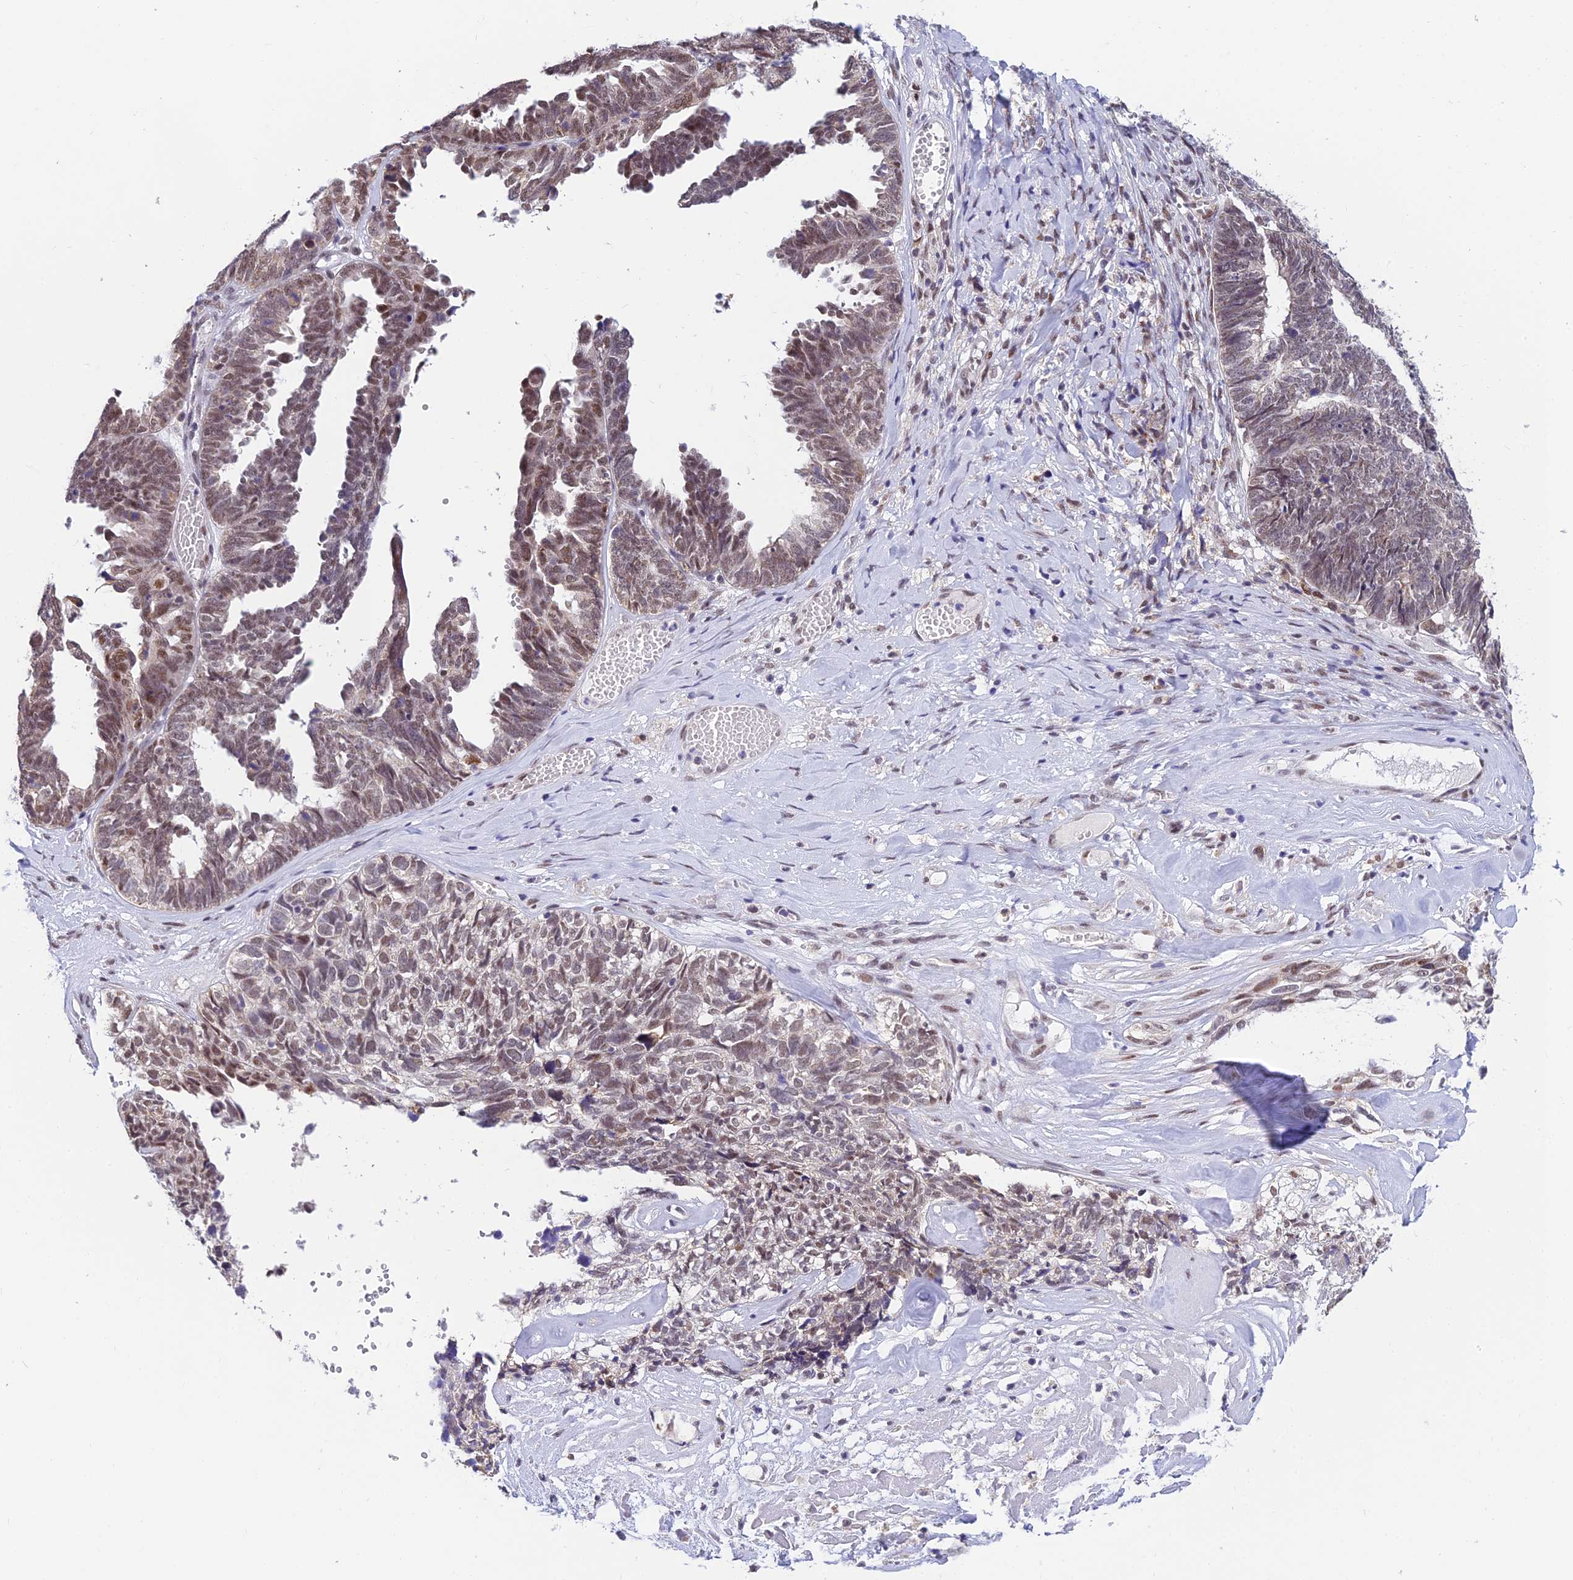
{"staining": {"intensity": "moderate", "quantity": ">75%", "location": "nuclear"}, "tissue": "ovarian cancer", "cell_type": "Tumor cells", "image_type": "cancer", "snomed": [{"axis": "morphology", "description": "Cystadenocarcinoma, serous, NOS"}, {"axis": "topography", "description": "Ovary"}], "caption": "Ovarian cancer stained with a protein marker shows moderate staining in tumor cells.", "gene": "C2orf49", "patient": {"sex": "female", "age": 79}}